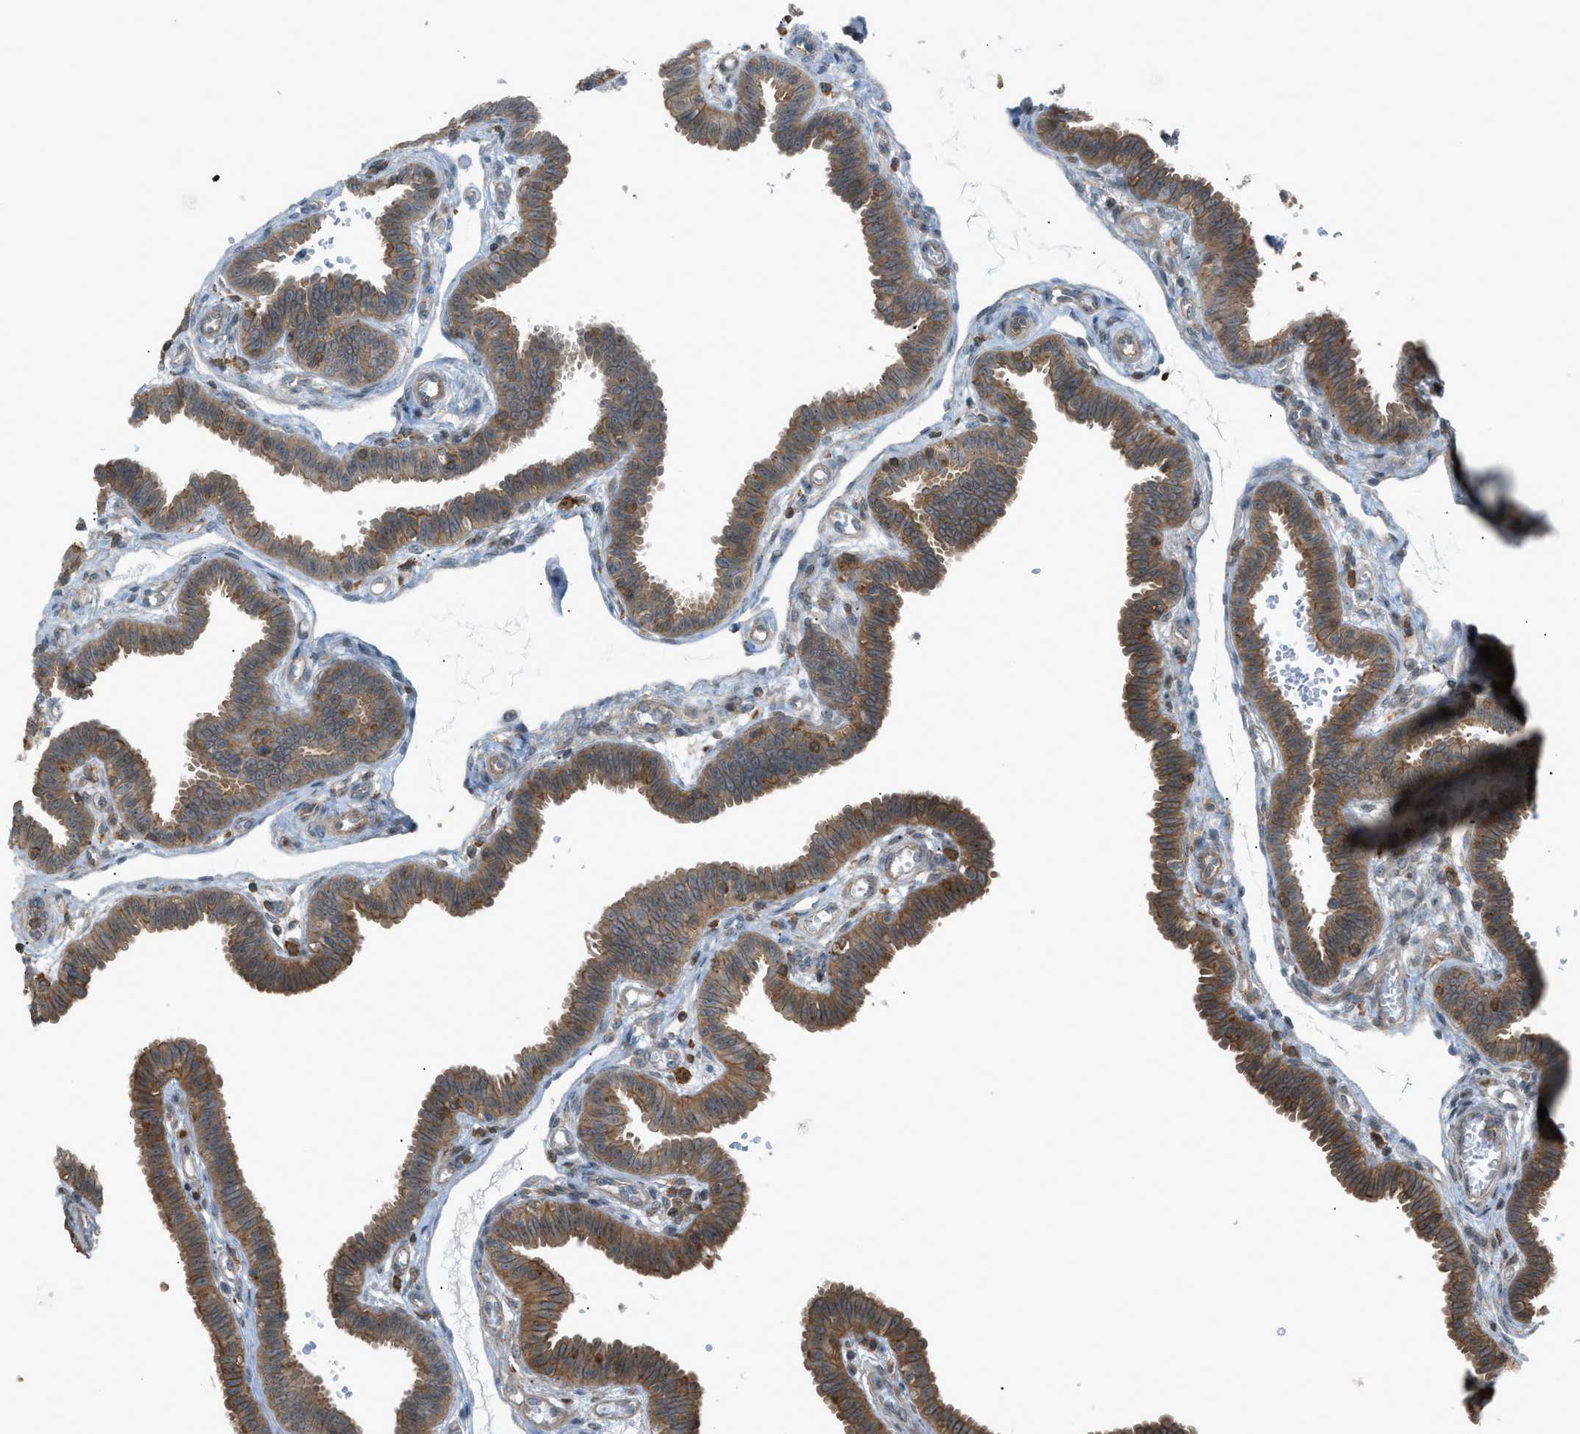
{"staining": {"intensity": "strong", "quantity": ">75%", "location": "cytoplasmic/membranous"}, "tissue": "fallopian tube", "cell_type": "Glandular cells", "image_type": "normal", "snomed": [{"axis": "morphology", "description": "Normal tissue, NOS"}, {"axis": "topography", "description": "Fallopian tube"}], "caption": "Approximately >75% of glandular cells in normal human fallopian tube show strong cytoplasmic/membranous protein staining as visualized by brown immunohistochemical staining.", "gene": "DYRK1A", "patient": {"sex": "female", "age": 32}}